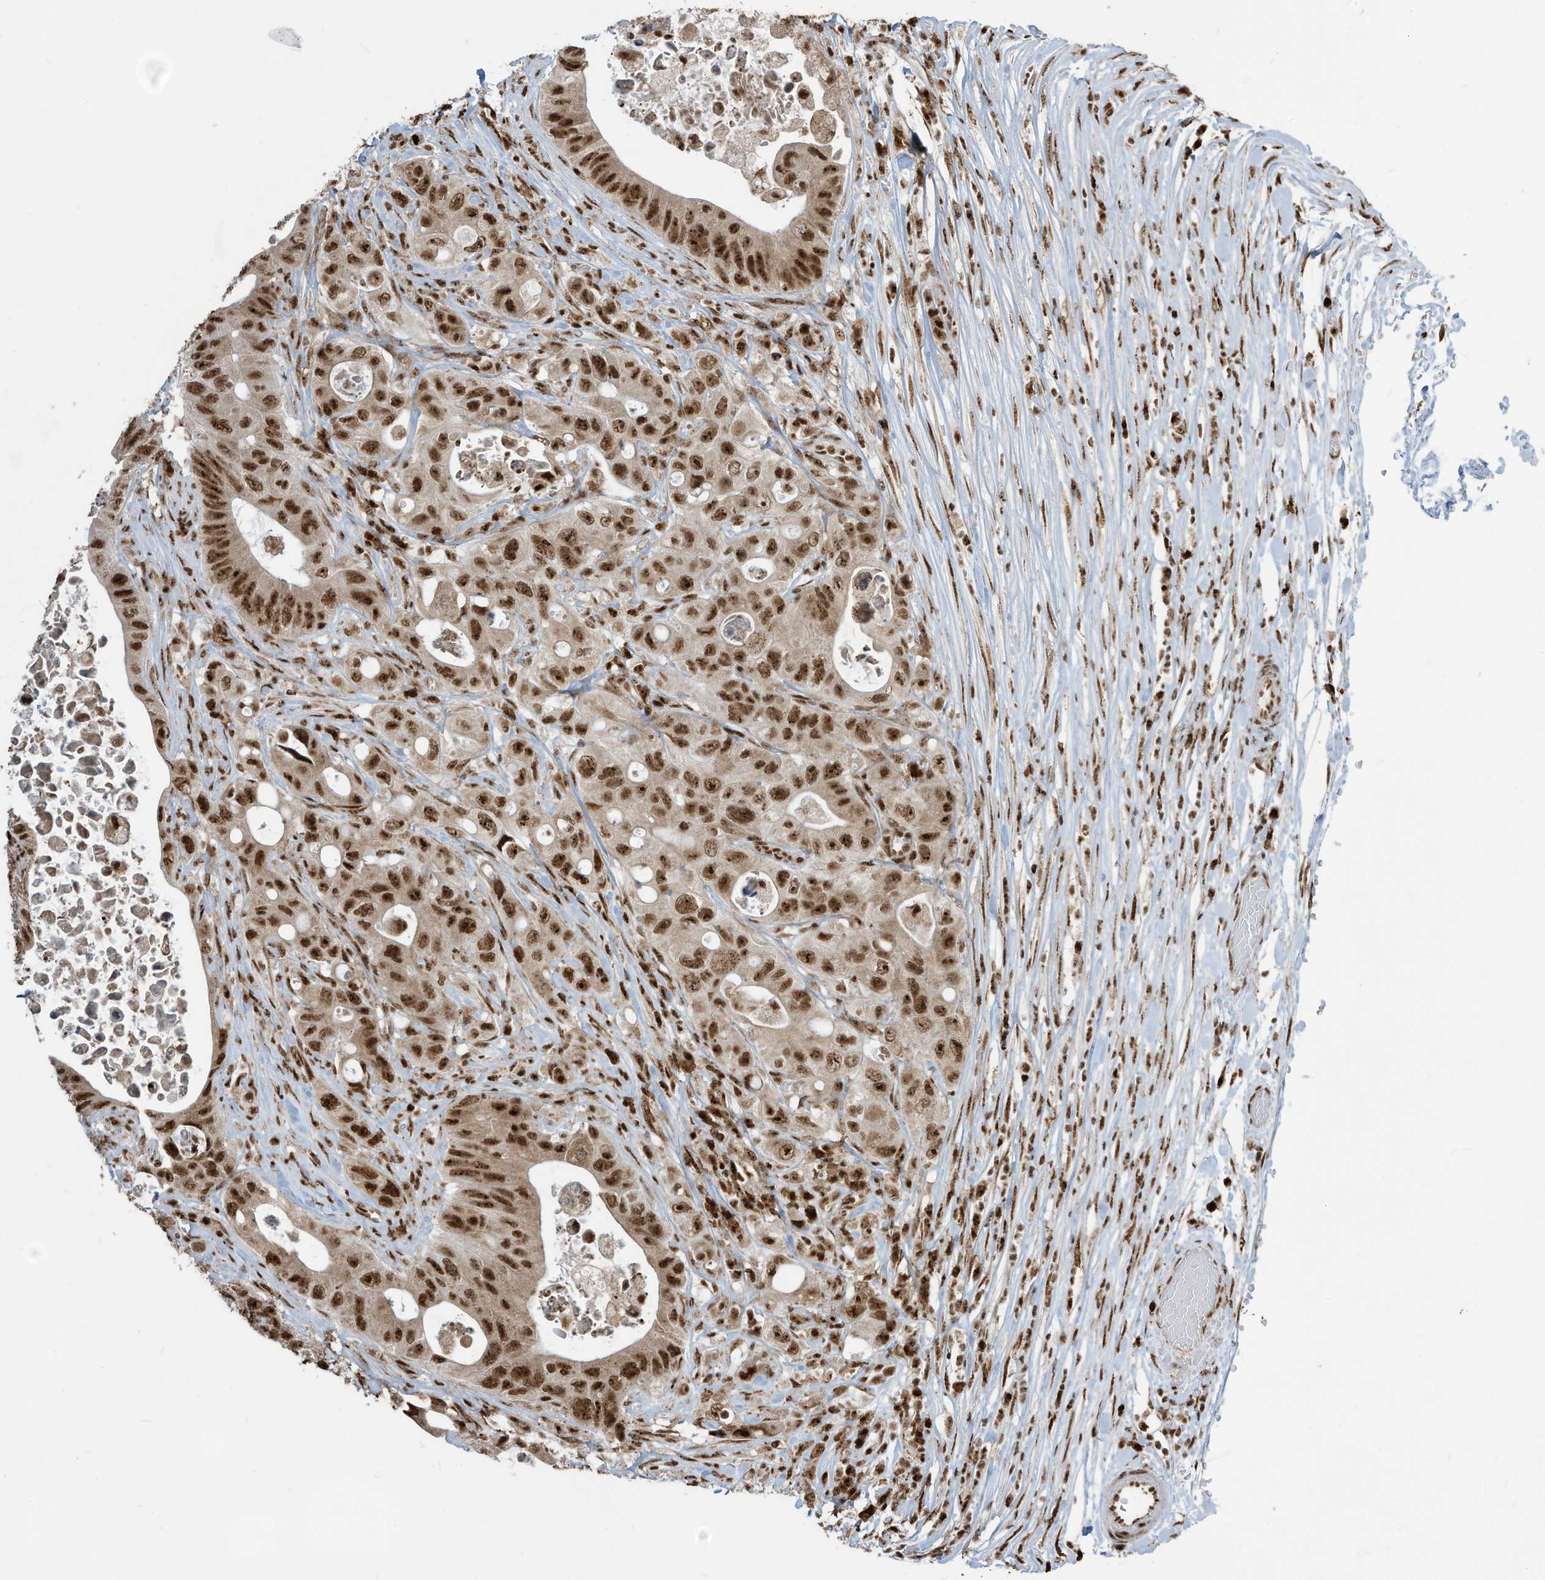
{"staining": {"intensity": "strong", "quantity": ">75%", "location": "nuclear"}, "tissue": "colorectal cancer", "cell_type": "Tumor cells", "image_type": "cancer", "snomed": [{"axis": "morphology", "description": "Adenocarcinoma, NOS"}, {"axis": "topography", "description": "Colon"}], "caption": "Immunohistochemical staining of human colorectal cancer (adenocarcinoma) displays high levels of strong nuclear staining in about >75% of tumor cells.", "gene": "LBH", "patient": {"sex": "female", "age": 46}}